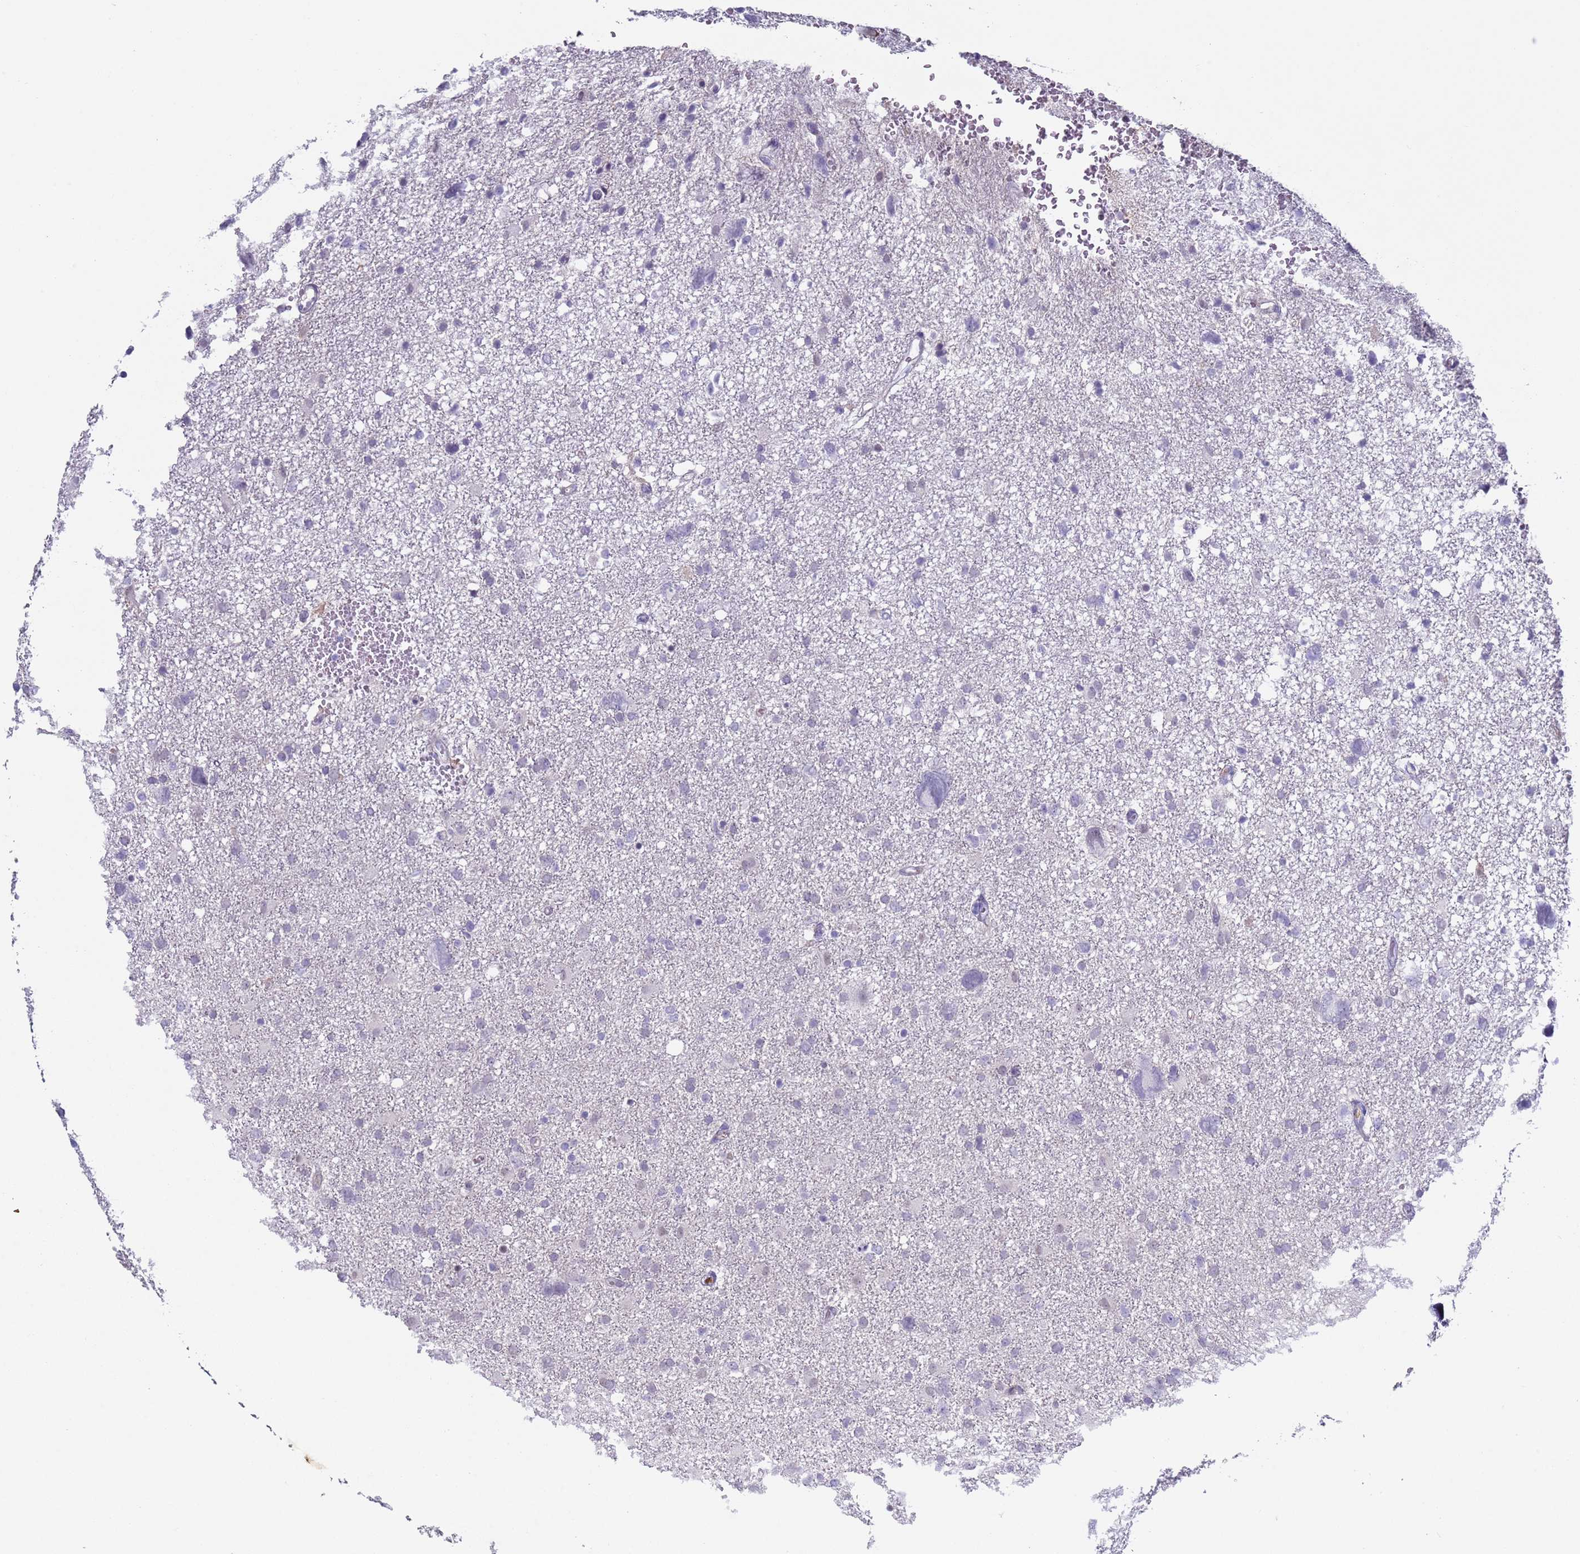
{"staining": {"intensity": "negative", "quantity": "none", "location": "none"}, "tissue": "glioma", "cell_type": "Tumor cells", "image_type": "cancer", "snomed": [{"axis": "morphology", "description": "Glioma, malignant, High grade"}, {"axis": "topography", "description": "Brain"}], "caption": "Image shows no protein staining in tumor cells of malignant glioma (high-grade) tissue.", "gene": "NPAP1", "patient": {"sex": "male", "age": 61}}